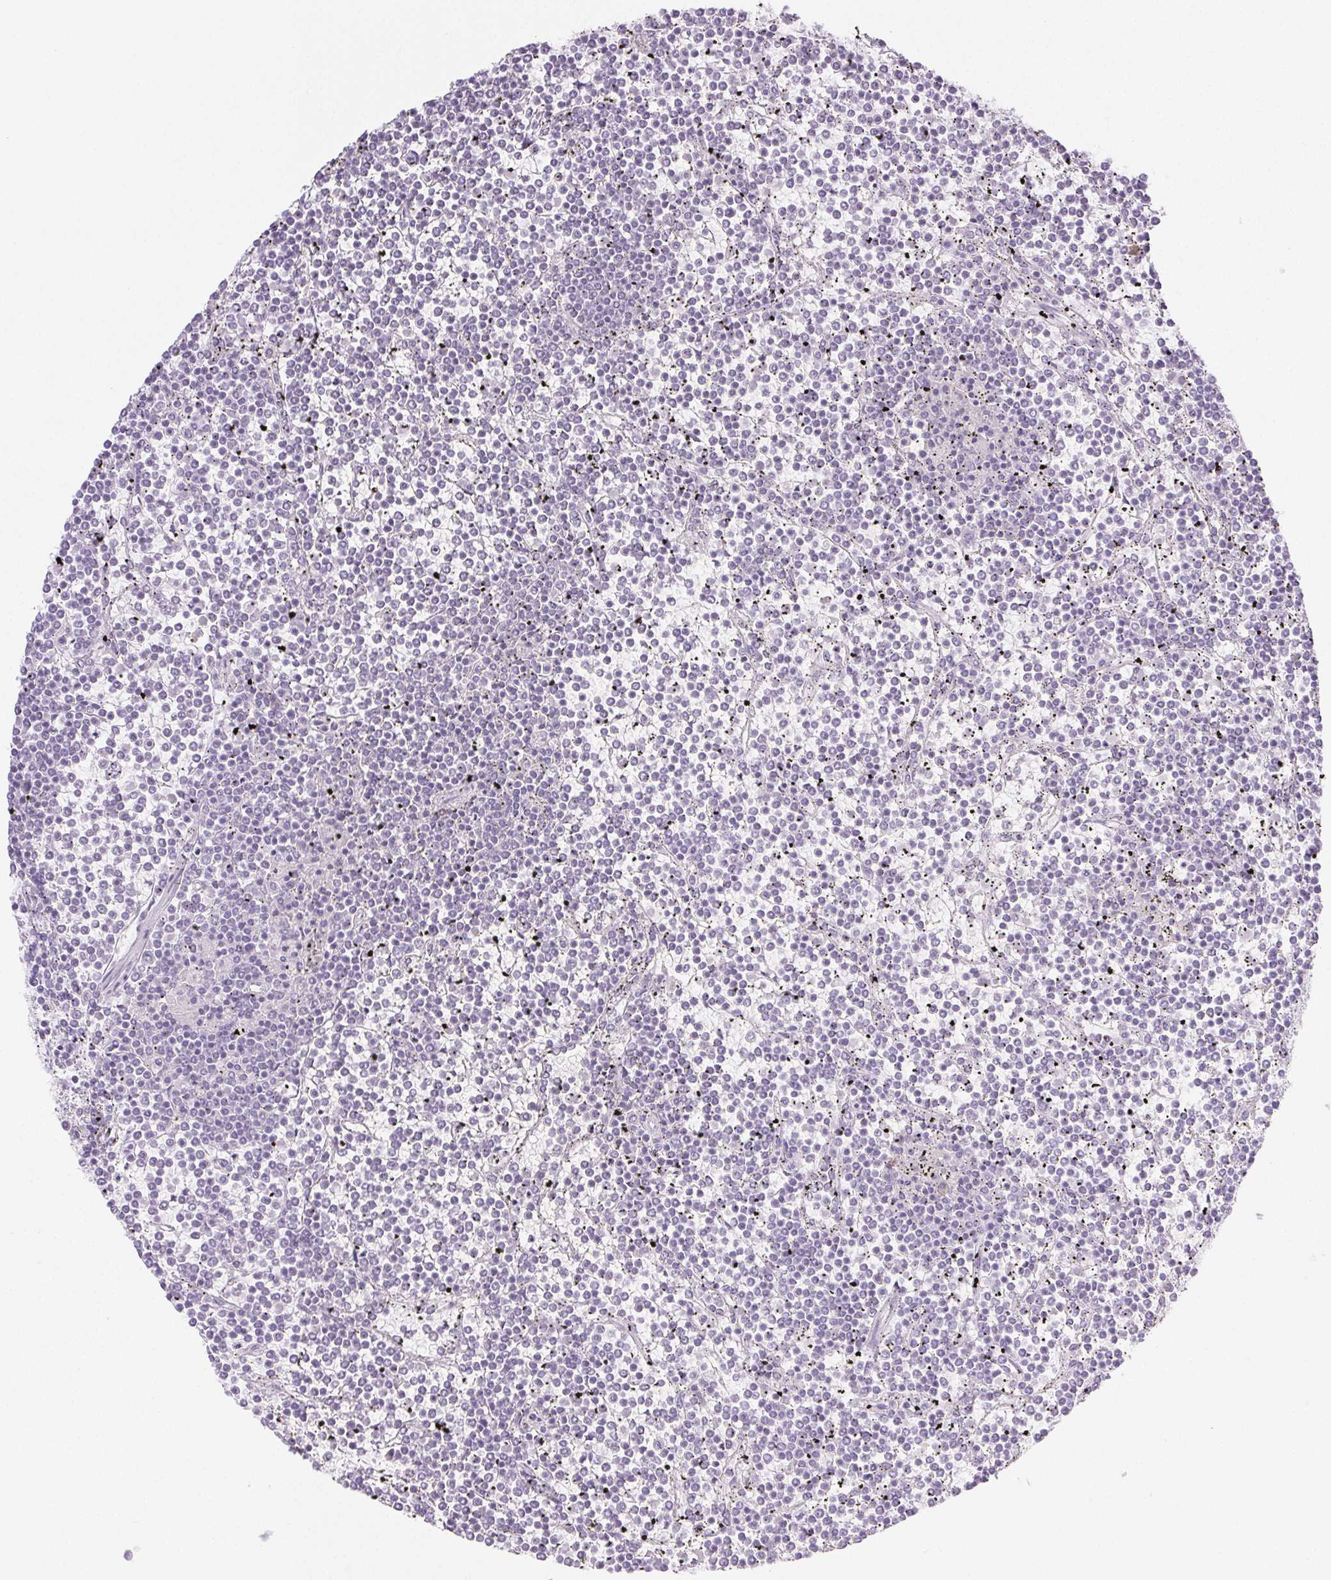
{"staining": {"intensity": "negative", "quantity": "none", "location": "none"}, "tissue": "lymphoma", "cell_type": "Tumor cells", "image_type": "cancer", "snomed": [{"axis": "morphology", "description": "Malignant lymphoma, non-Hodgkin's type, Low grade"}, {"axis": "topography", "description": "Spleen"}], "caption": "The photomicrograph demonstrates no staining of tumor cells in lymphoma. The staining was performed using DAB (3,3'-diaminobenzidine) to visualize the protein expression in brown, while the nuclei were stained in blue with hematoxylin (Magnification: 20x).", "gene": "PI3", "patient": {"sex": "female", "age": 19}}